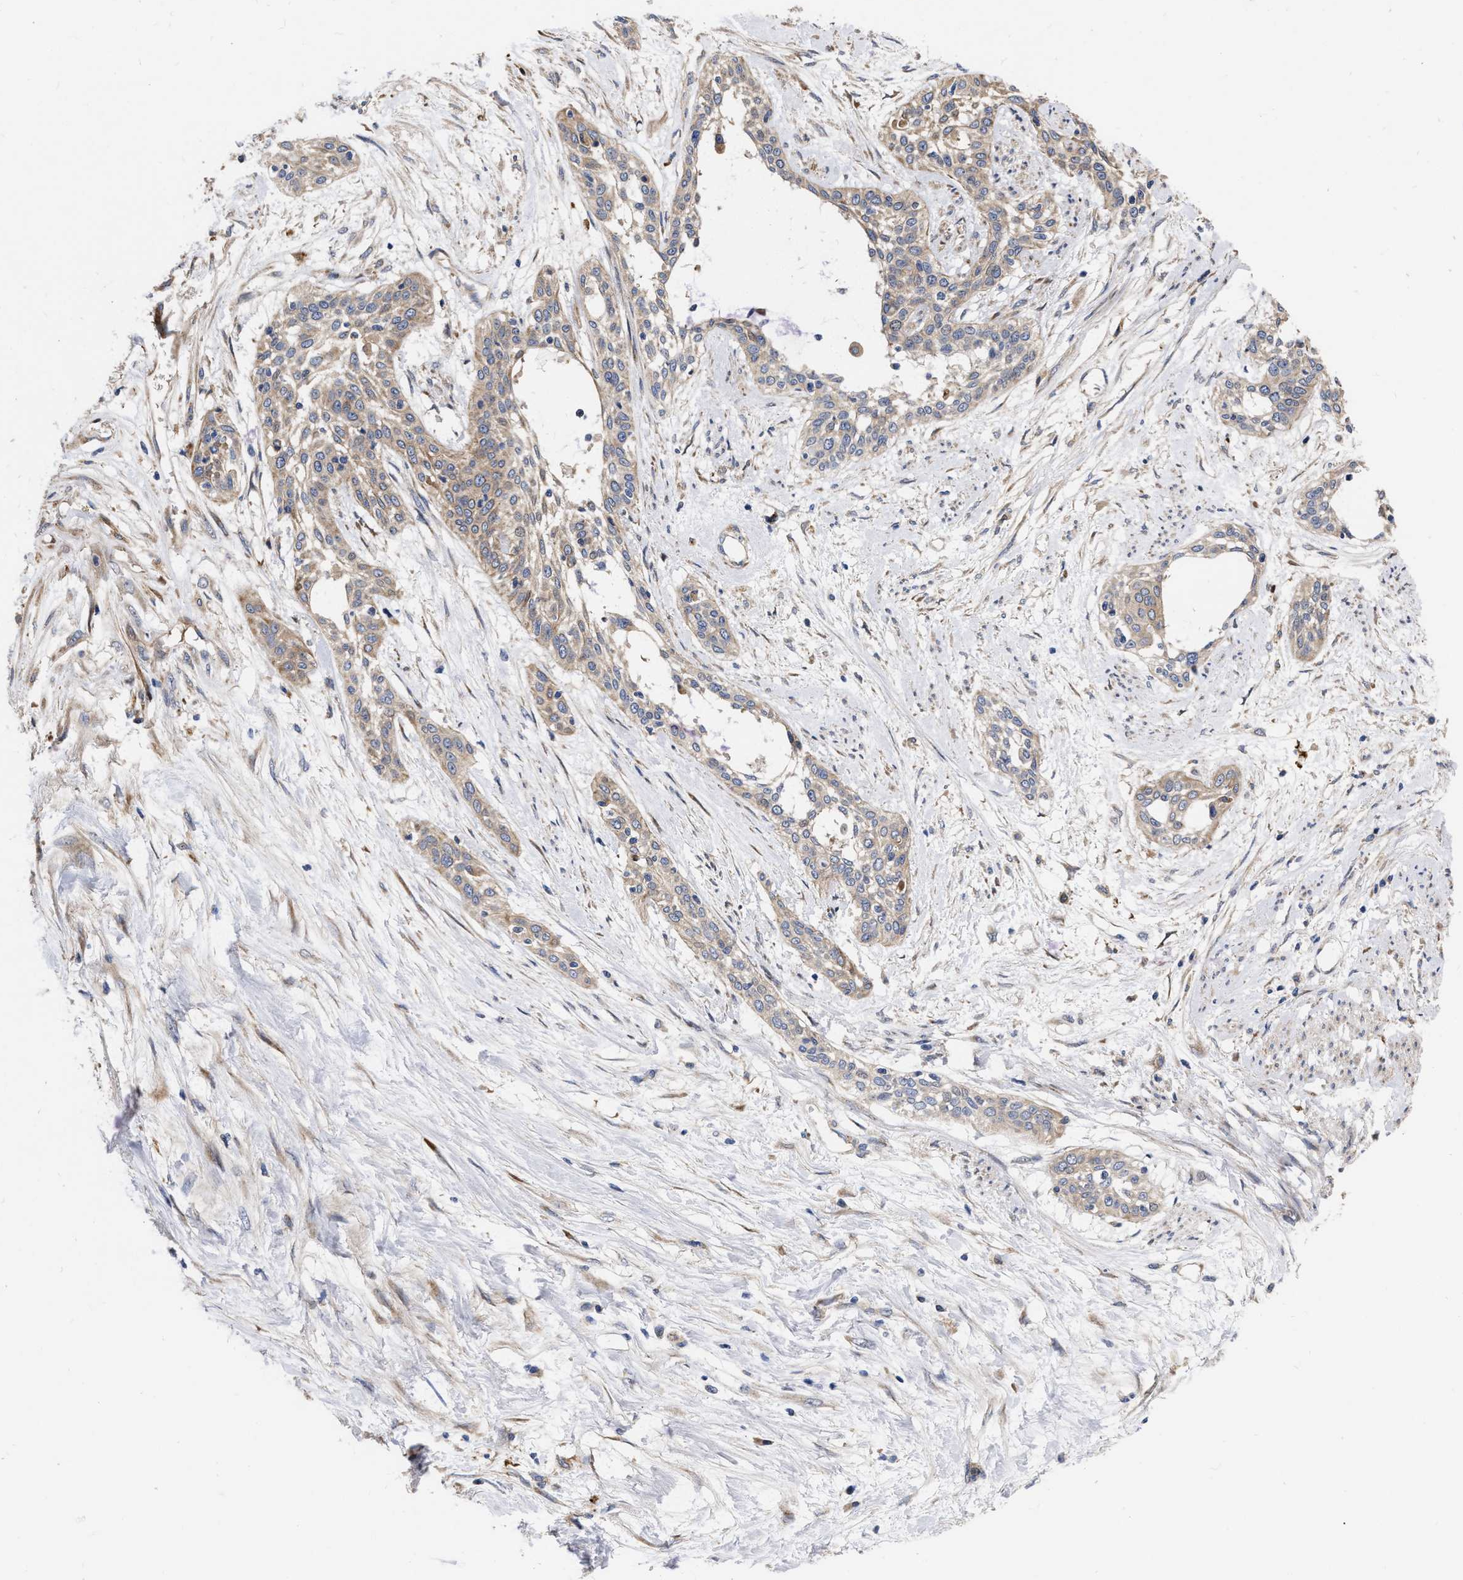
{"staining": {"intensity": "weak", "quantity": ">75%", "location": "cytoplasmic/membranous"}, "tissue": "cervical cancer", "cell_type": "Tumor cells", "image_type": "cancer", "snomed": [{"axis": "morphology", "description": "Squamous cell carcinoma, NOS"}, {"axis": "topography", "description": "Cervix"}], "caption": "Weak cytoplasmic/membranous staining for a protein is seen in about >75% of tumor cells of squamous cell carcinoma (cervical) using immunohistochemistry.", "gene": "MLST8", "patient": {"sex": "female", "age": 57}}